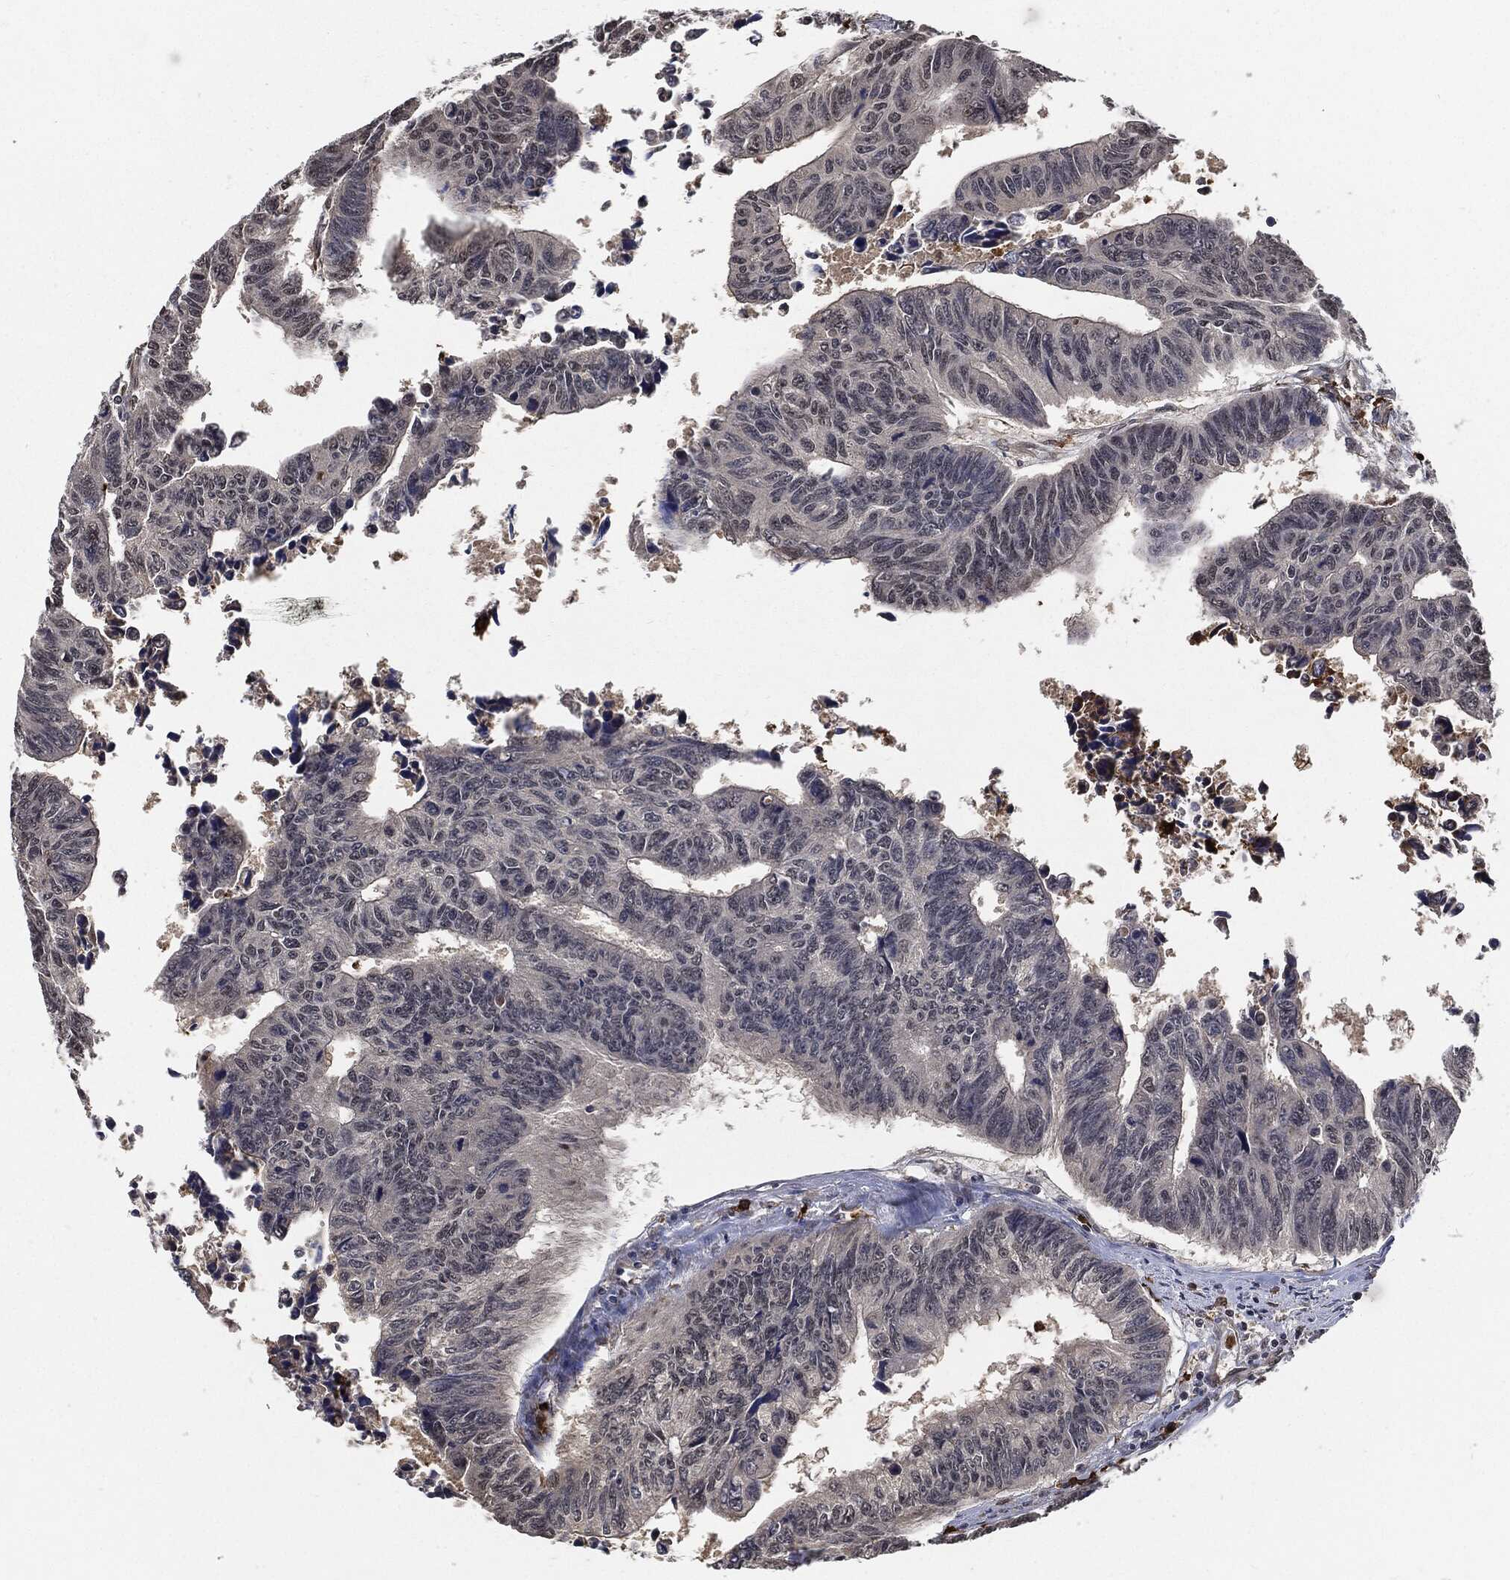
{"staining": {"intensity": "negative", "quantity": "none", "location": "none"}, "tissue": "colorectal cancer", "cell_type": "Tumor cells", "image_type": "cancer", "snomed": [{"axis": "morphology", "description": "Adenocarcinoma, NOS"}, {"axis": "topography", "description": "Rectum"}], "caption": "High power microscopy micrograph of an IHC image of colorectal cancer, revealing no significant expression in tumor cells. (DAB (3,3'-diaminobenzidine) immunohistochemistry (IHC) with hematoxylin counter stain).", "gene": "S100A9", "patient": {"sex": "female", "age": 85}}